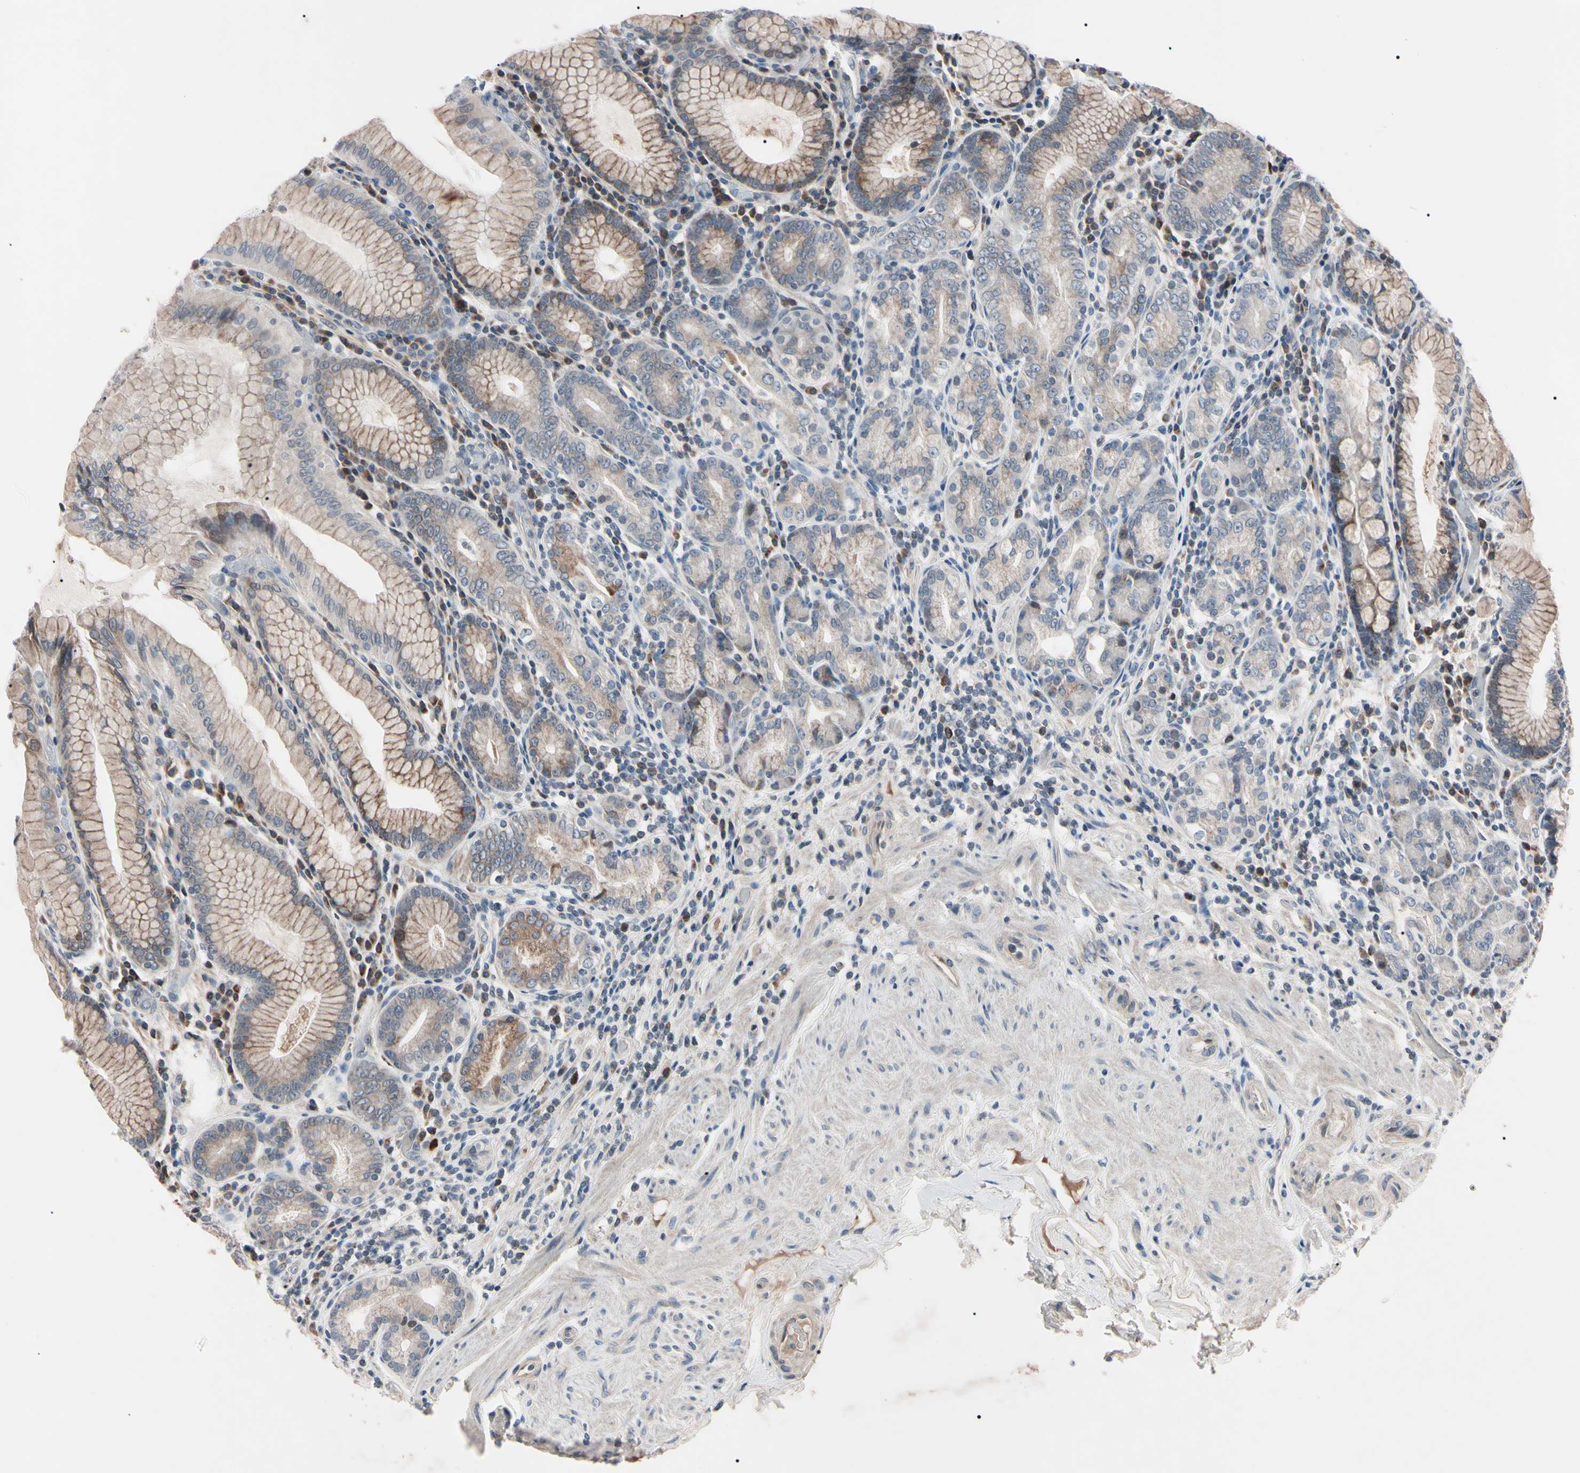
{"staining": {"intensity": "weak", "quantity": ">75%", "location": "cytoplasmic/membranous"}, "tissue": "stomach", "cell_type": "Glandular cells", "image_type": "normal", "snomed": [{"axis": "morphology", "description": "Normal tissue, NOS"}, {"axis": "topography", "description": "Stomach, lower"}], "caption": "Approximately >75% of glandular cells in normal human stomach display weak cytoplasmic/membranous protein staining as visualized by brown immunohistochemical staining.", "gene": "TNFRSF1A", "patient": {"sex": "female", "age": 76}}